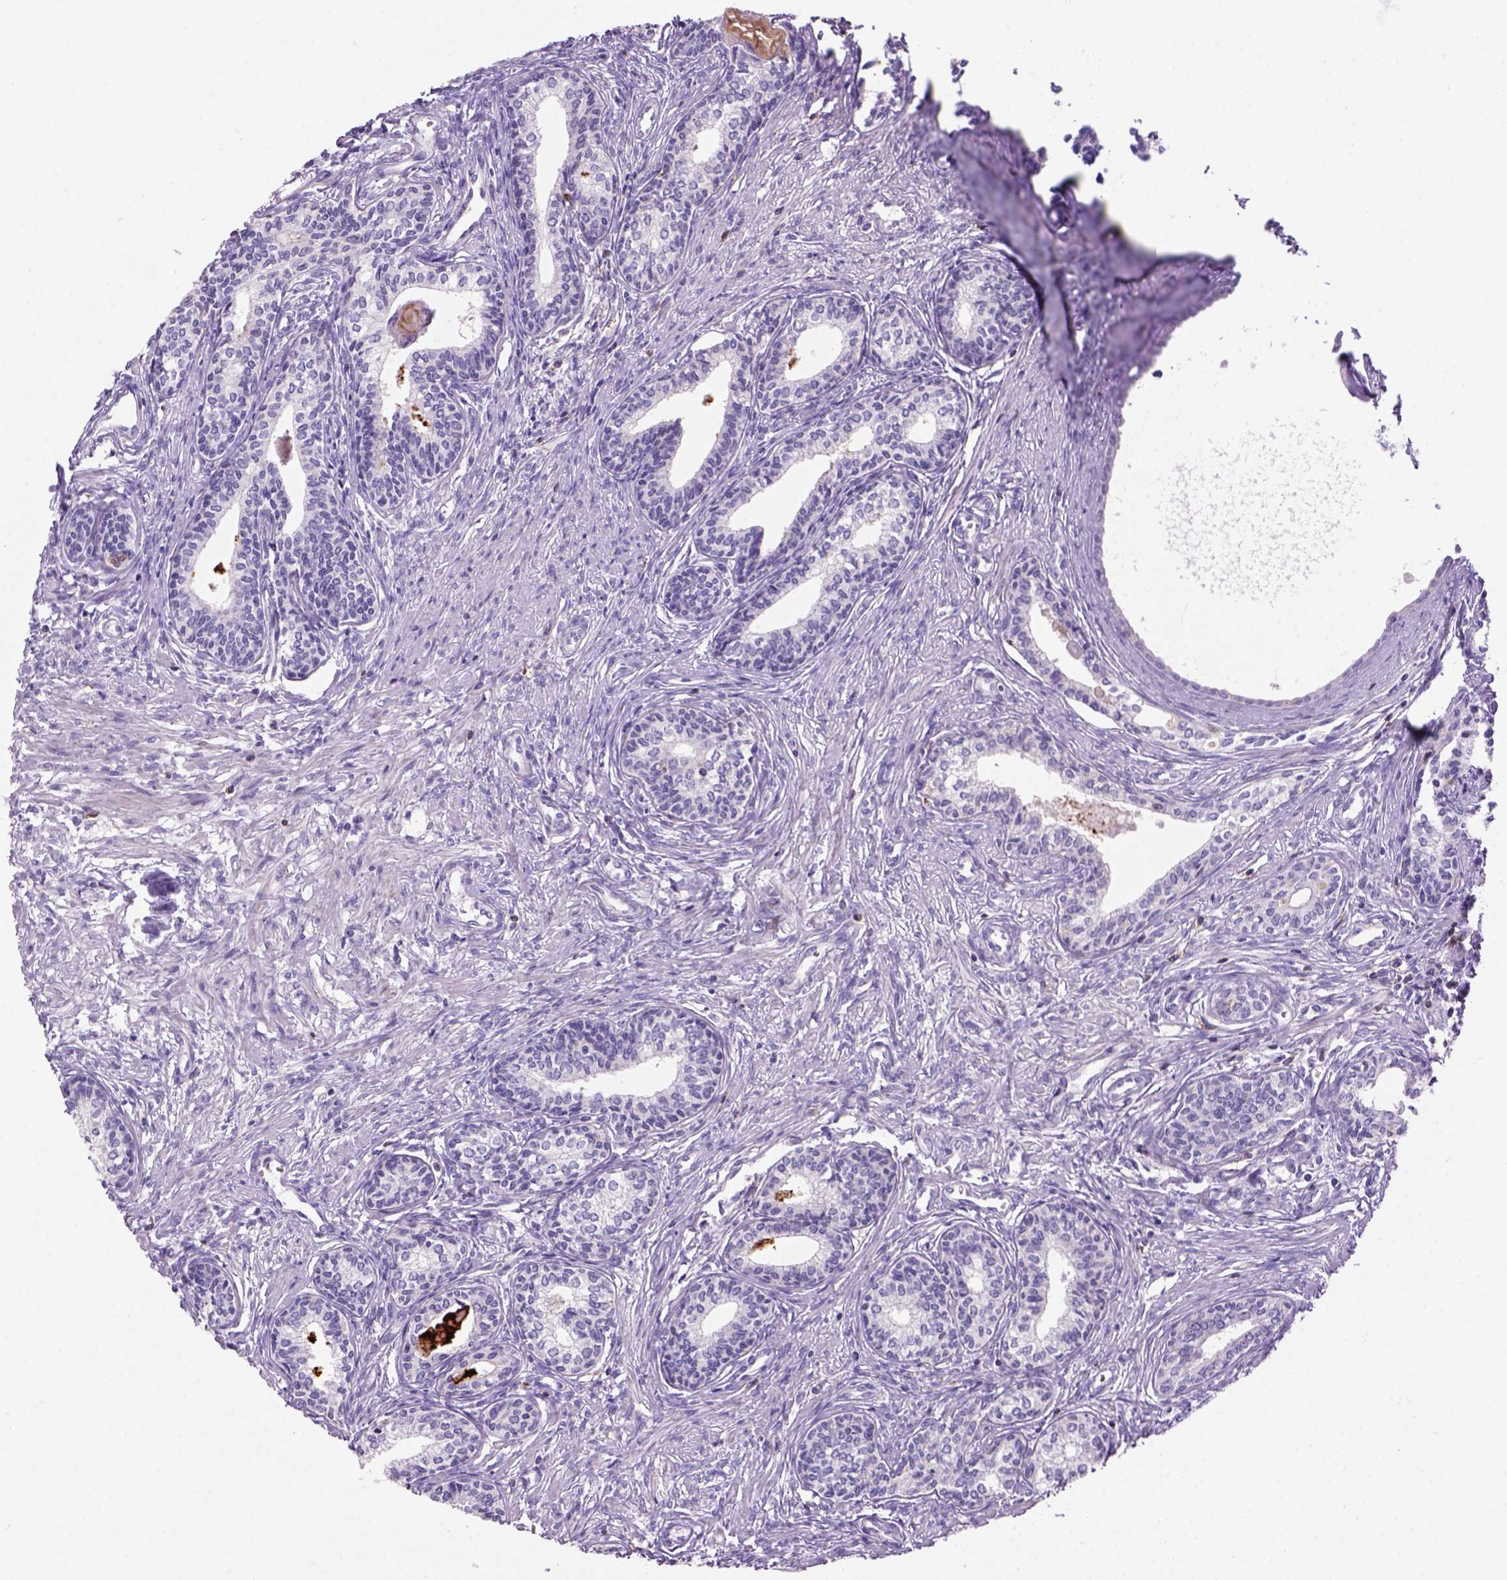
{"staining": {"intensity": "negative", "quantity": "none", "location": "none"}, "tissue": "prostate", "cell_type": "Glandular cells", "image_type": "normal", "snomed": [{"axis": "morphology", "description": "Normal tissue, NOS"}, {"axis": "topography", "description": "Prostate"}], "caption": "Glandular cells are negative for brown protein staining in benign prostate. The staining was performed using DAB to visualize the protein expression in brown, while the nuclei were stained in blue with hematoxylin (Magnification: 20x).", "gene": "CD3E", "patient": {"sex": "male", "age": 60}}